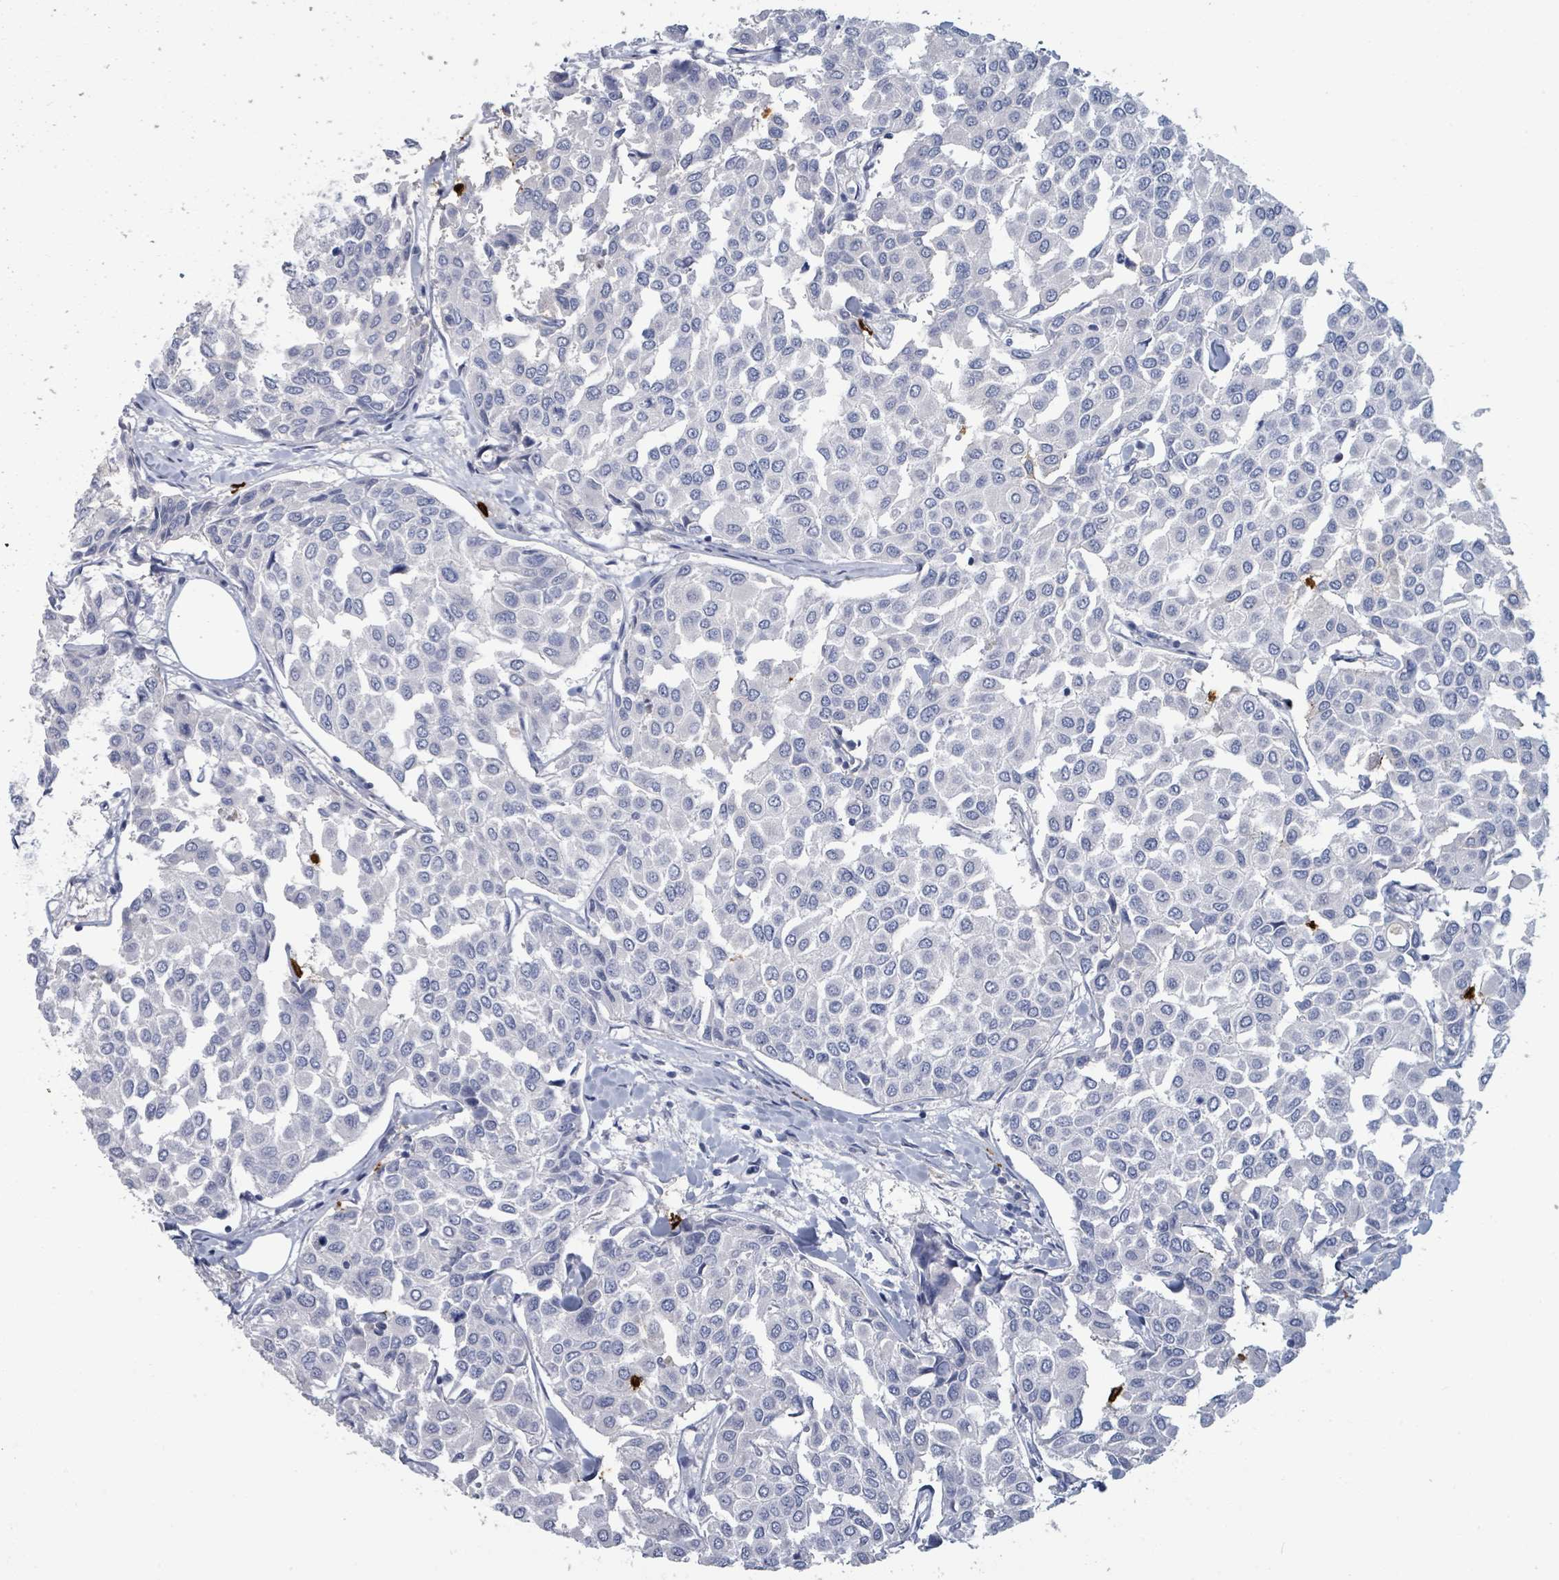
{"staining": {"intensity": "negative", "quantity": "none", "location": "none"}, "tissue": "breast cancer", "cell_type": "Tumor cells", "image_type": "cancer", "snomed": [{"axis": "morphology", "description": "Duct carcinoma"}, {"axis": "topography", "description": "Breast"}], "caption": "IHC photomicrograph of invasive ductal carcinoma (breast) stained for a protein (brown), which exhibits no staining in tumor cells. (Immunohistochemistry, brightfield microscopy, high magnification).", "gene": "VPS13D", "patient": {"sex": "female", "age": 55}}